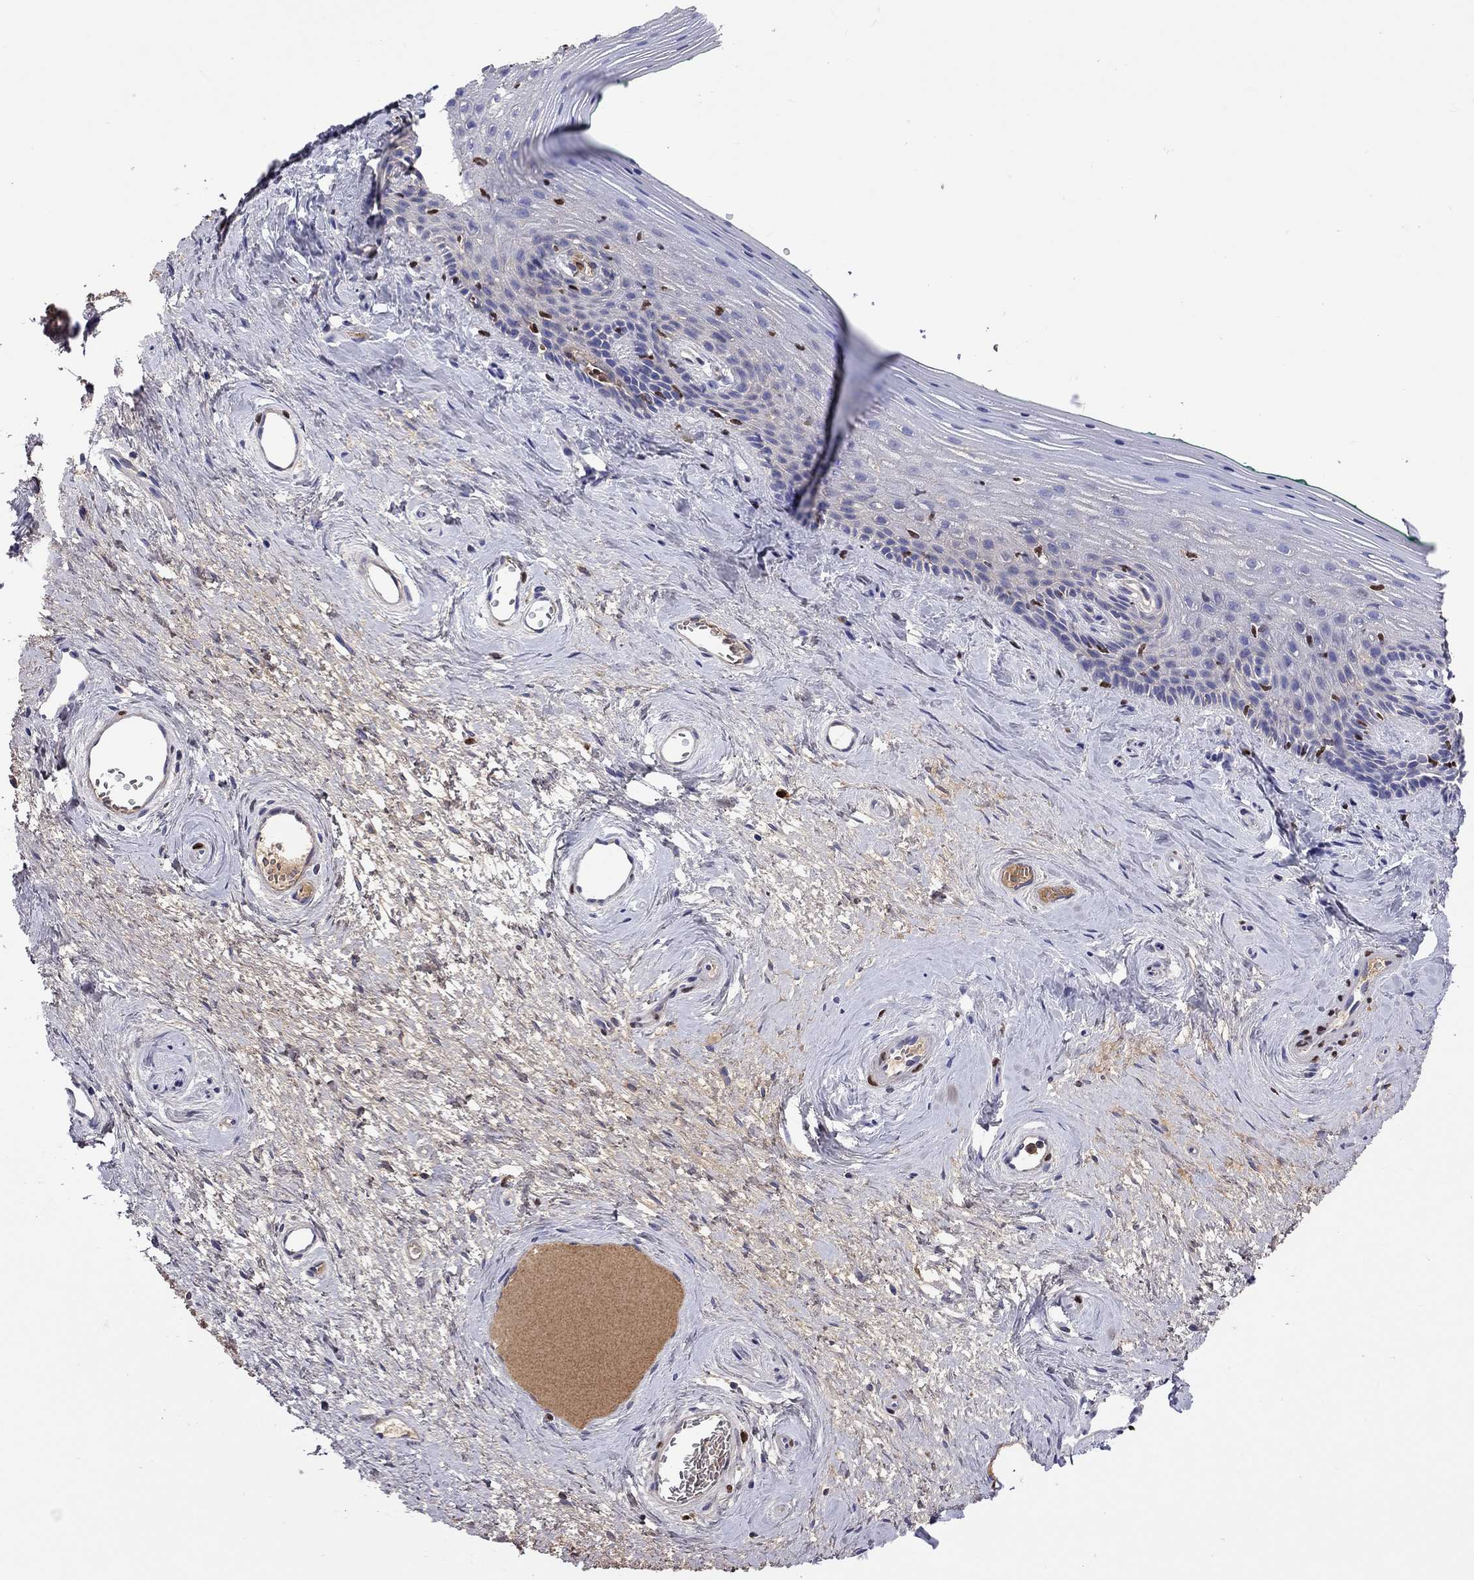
{"staining": {"intensity": "negative", "quantity": "none", "location": "none"}, "tissue": "vagina", "cell_type": "Squamous epithelial cells", "image_type": "normal", "snomed": [{"axis": "morphology", "description": "Normal tissue, NOS"}, {"axis": "topography", "description": "Vagina"}], "caption": "DAB (3,3'-diaminobenzidine) immunohistochemical staining of normal human vagina demonstrates no significant staining in squamous epithelial cells. Nuclei are stained in blue.", "gene": "SERPINA3", "patient": {"sex": "female", "age": 45}}